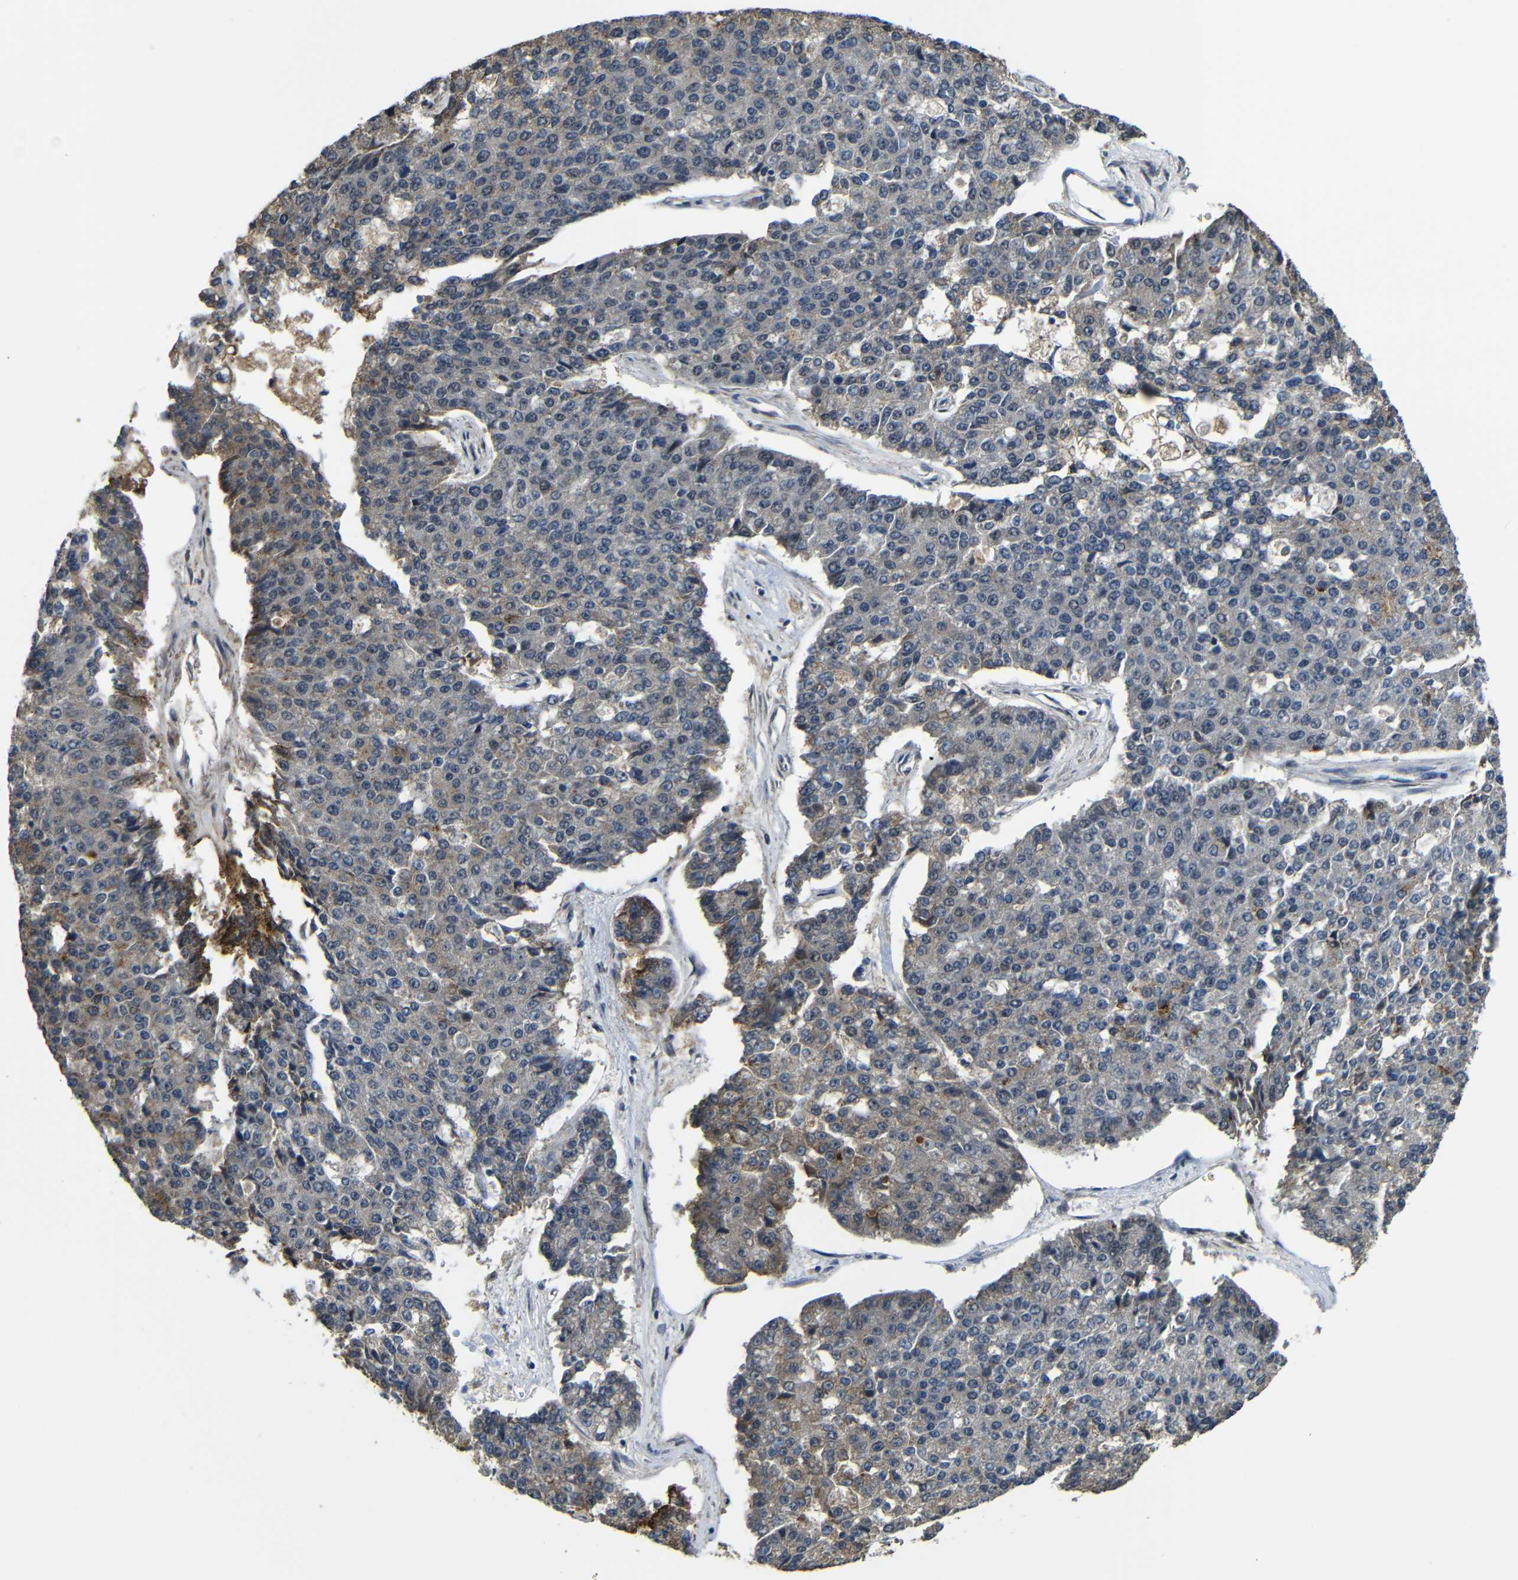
{"staining": {"intensity": "moderate", "quantity": "<25%", "location": "cytoplasmic/membranous"}, "tissue": "pancreatic cancer", "cell_type": "Tumor cells", "image_type": "cancer", "snomed": [{"axis": "morphology", "description": "Adenocarcinoma, NOS"}, {"axis": "topography", "description": "Pancreas"}], "caption": "Moderate cytoplasmic/membranous expression for a protein is appreciated in about <25% of tumor cells of adenocarcinoma (pancreatic) using immunohistochemistry.", "gene": "FAM172A", "patient": {"sex": "male", "age": 50}}